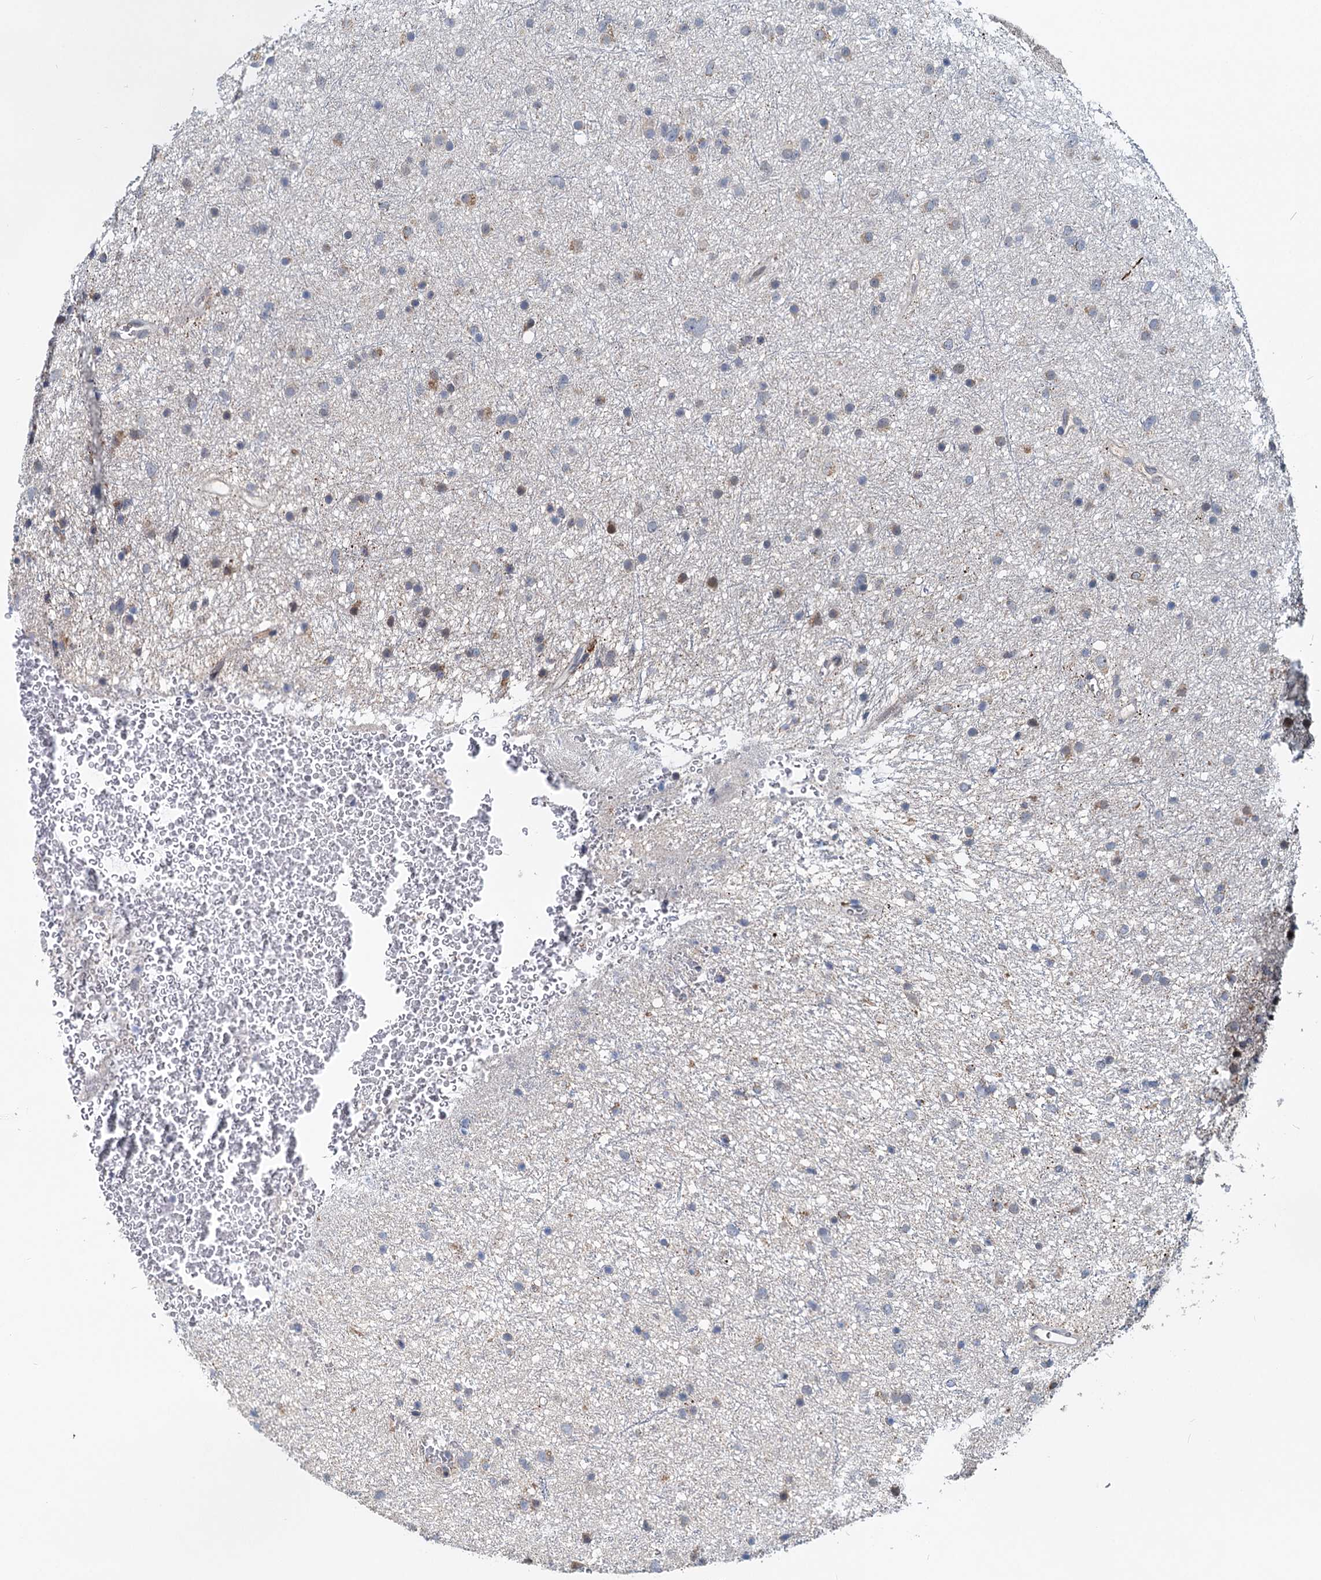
{"staining": {"intensity": "moderate", "quantity": "<25%", "location": "cytoplasmic/membranous"}, "tissue": "glioma", "cell_type": "Tumor cells", "image_type": "cancer", "snomed": [{"axis": "morphology", "description": "Glioma, malignant, Low grade"}, {"axis": "topography", "description": "Cerebral cortex"}], "caption": "There is low levels of moderate cytoplasmic/membranous expression in tumor cells of malignant glioma (low-grade), as demonstrated by immunohistochemical staining (brown color).", "gene": "RITA1", "patient": {"sex": "female", "age": 39}}